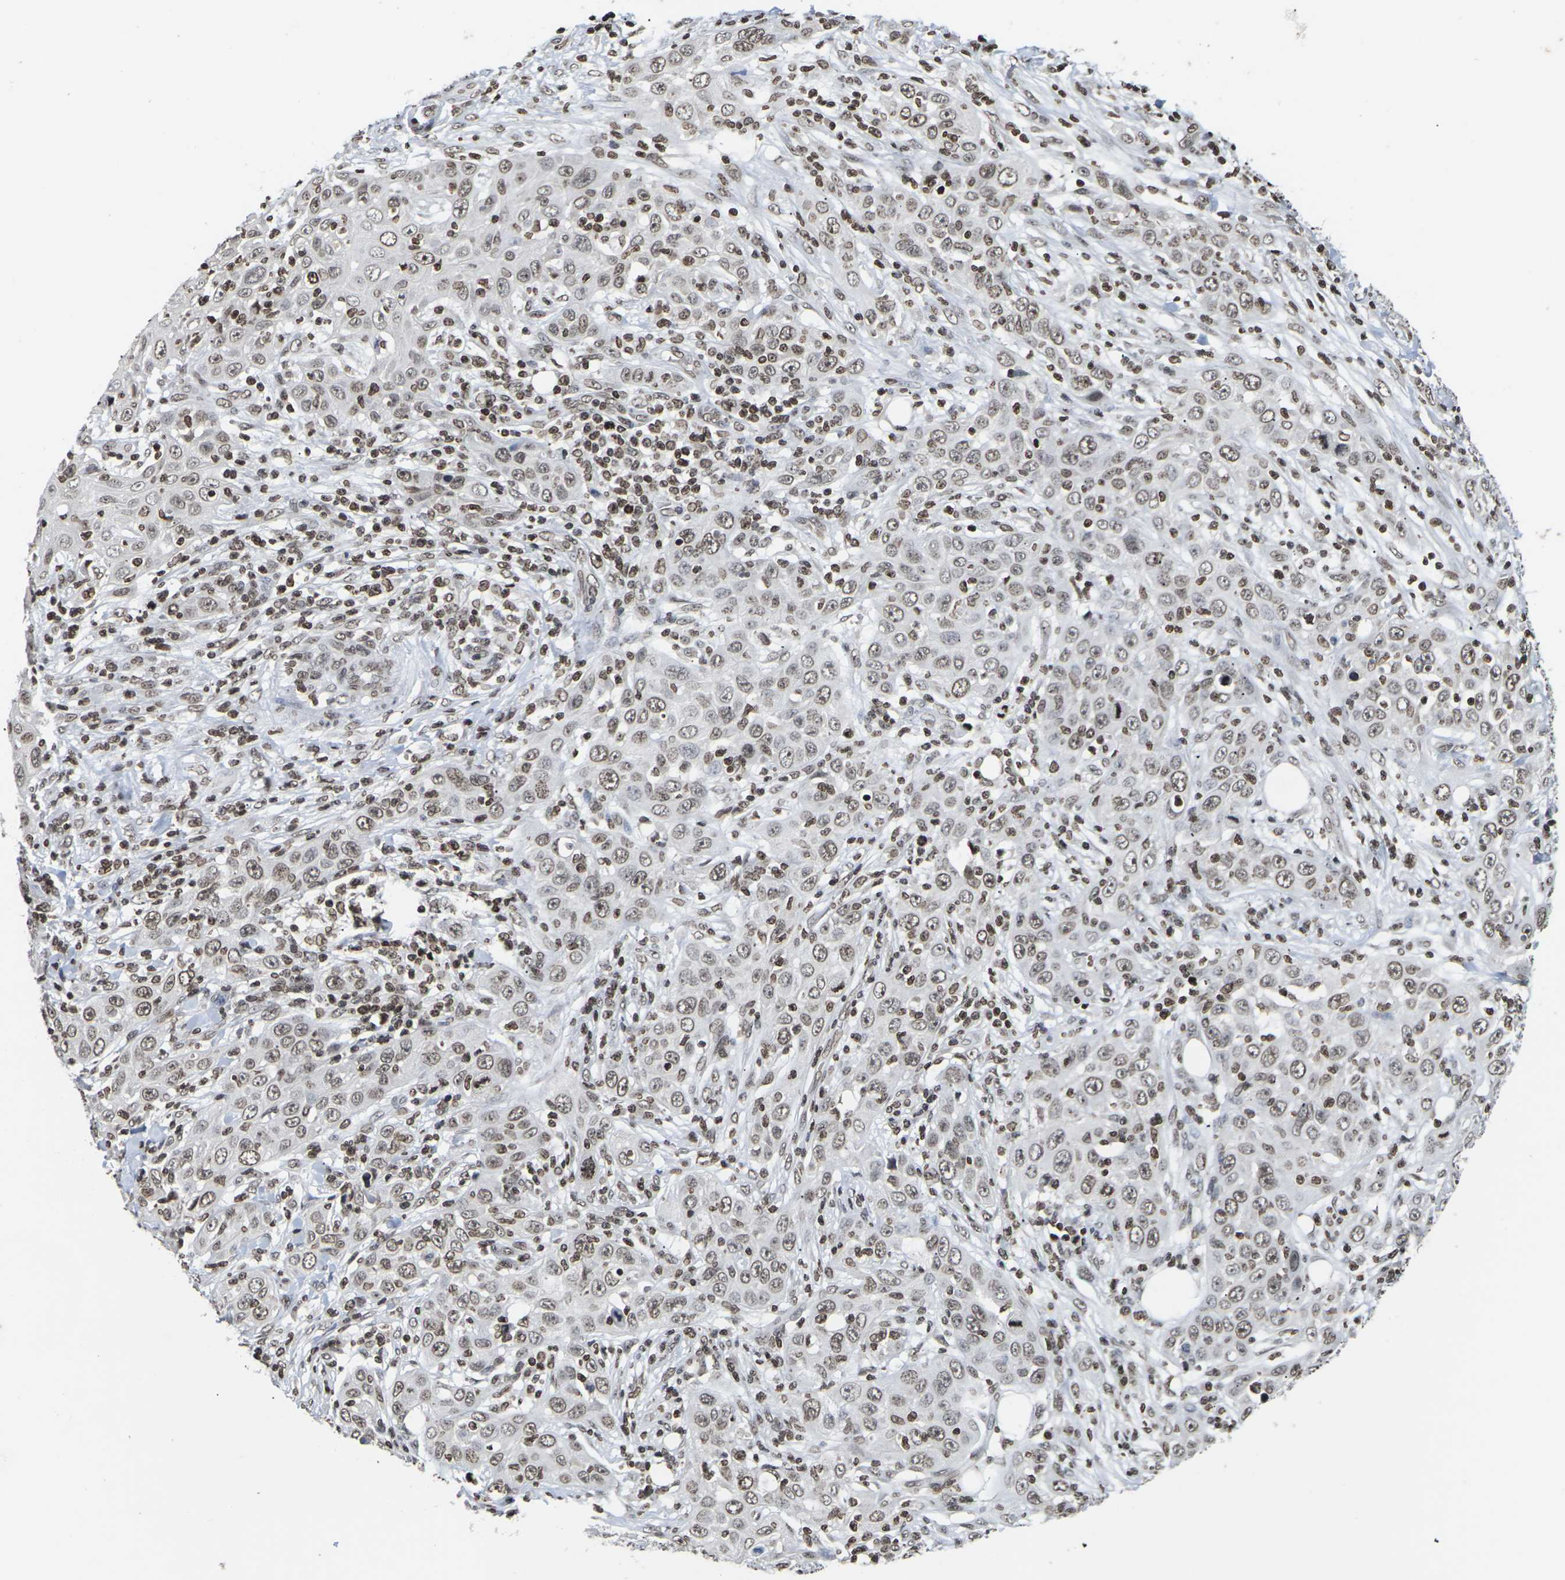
{"staining": {"intensity": "moderate", "quantity": ">75%", "location": "nuclear"}, "tissue": "skin cancer", "cell_type": "Tumor cells", "image_type": "cancer", "snomed": [{"axis": "morphology", "description": "Squamous cell carcinoma, NOS"}, {"axis": "topography", "description": "Skin"}], "caption": "The micrograph displays immunohistochemical staining of skin cancer. There is moderate nuclear positivity is appreciated in about >75% of tumor cells.", "gene": "ETV5", "patient": {"sex": "female", "age": 88}}